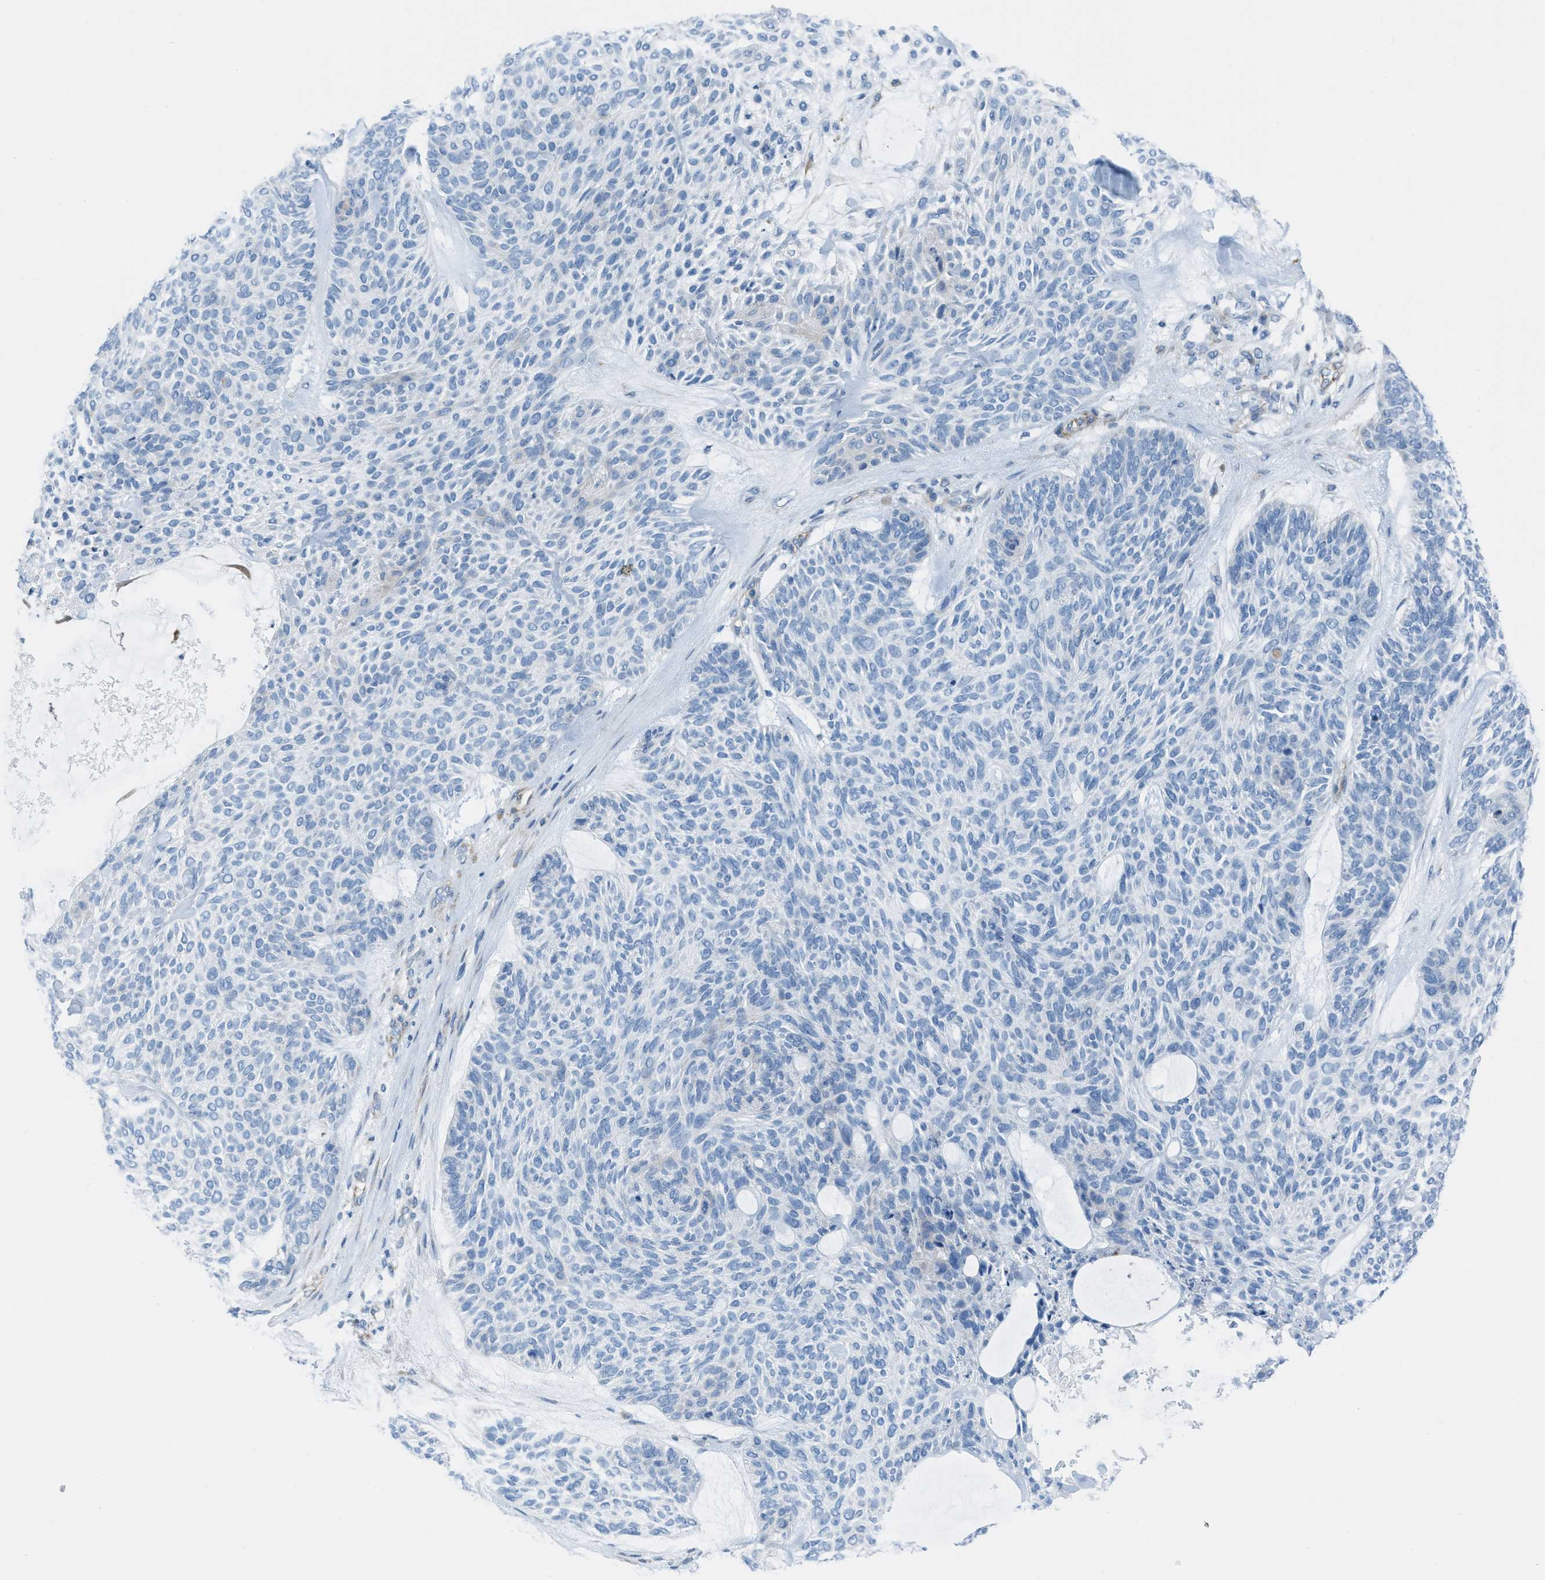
{"staining": {"intensity": "negative", "quantity": "none", "location": "none"}, "tissue": "skin cancer", "cell_type": "Tumor cells", "image_type": "cancer", "snomed": [{"axis": "morphology", "description": "Basal cell carcinoma"}, {"axis": "topography", "description": "Skin"}], "caption": "This is an immunohistochemistry histopathology image of human basal cell carcinoma (skin). There is no expression in tumor cells.", "gene": "SLC12A1", "patient": {"sex": "male", "age": 55}}